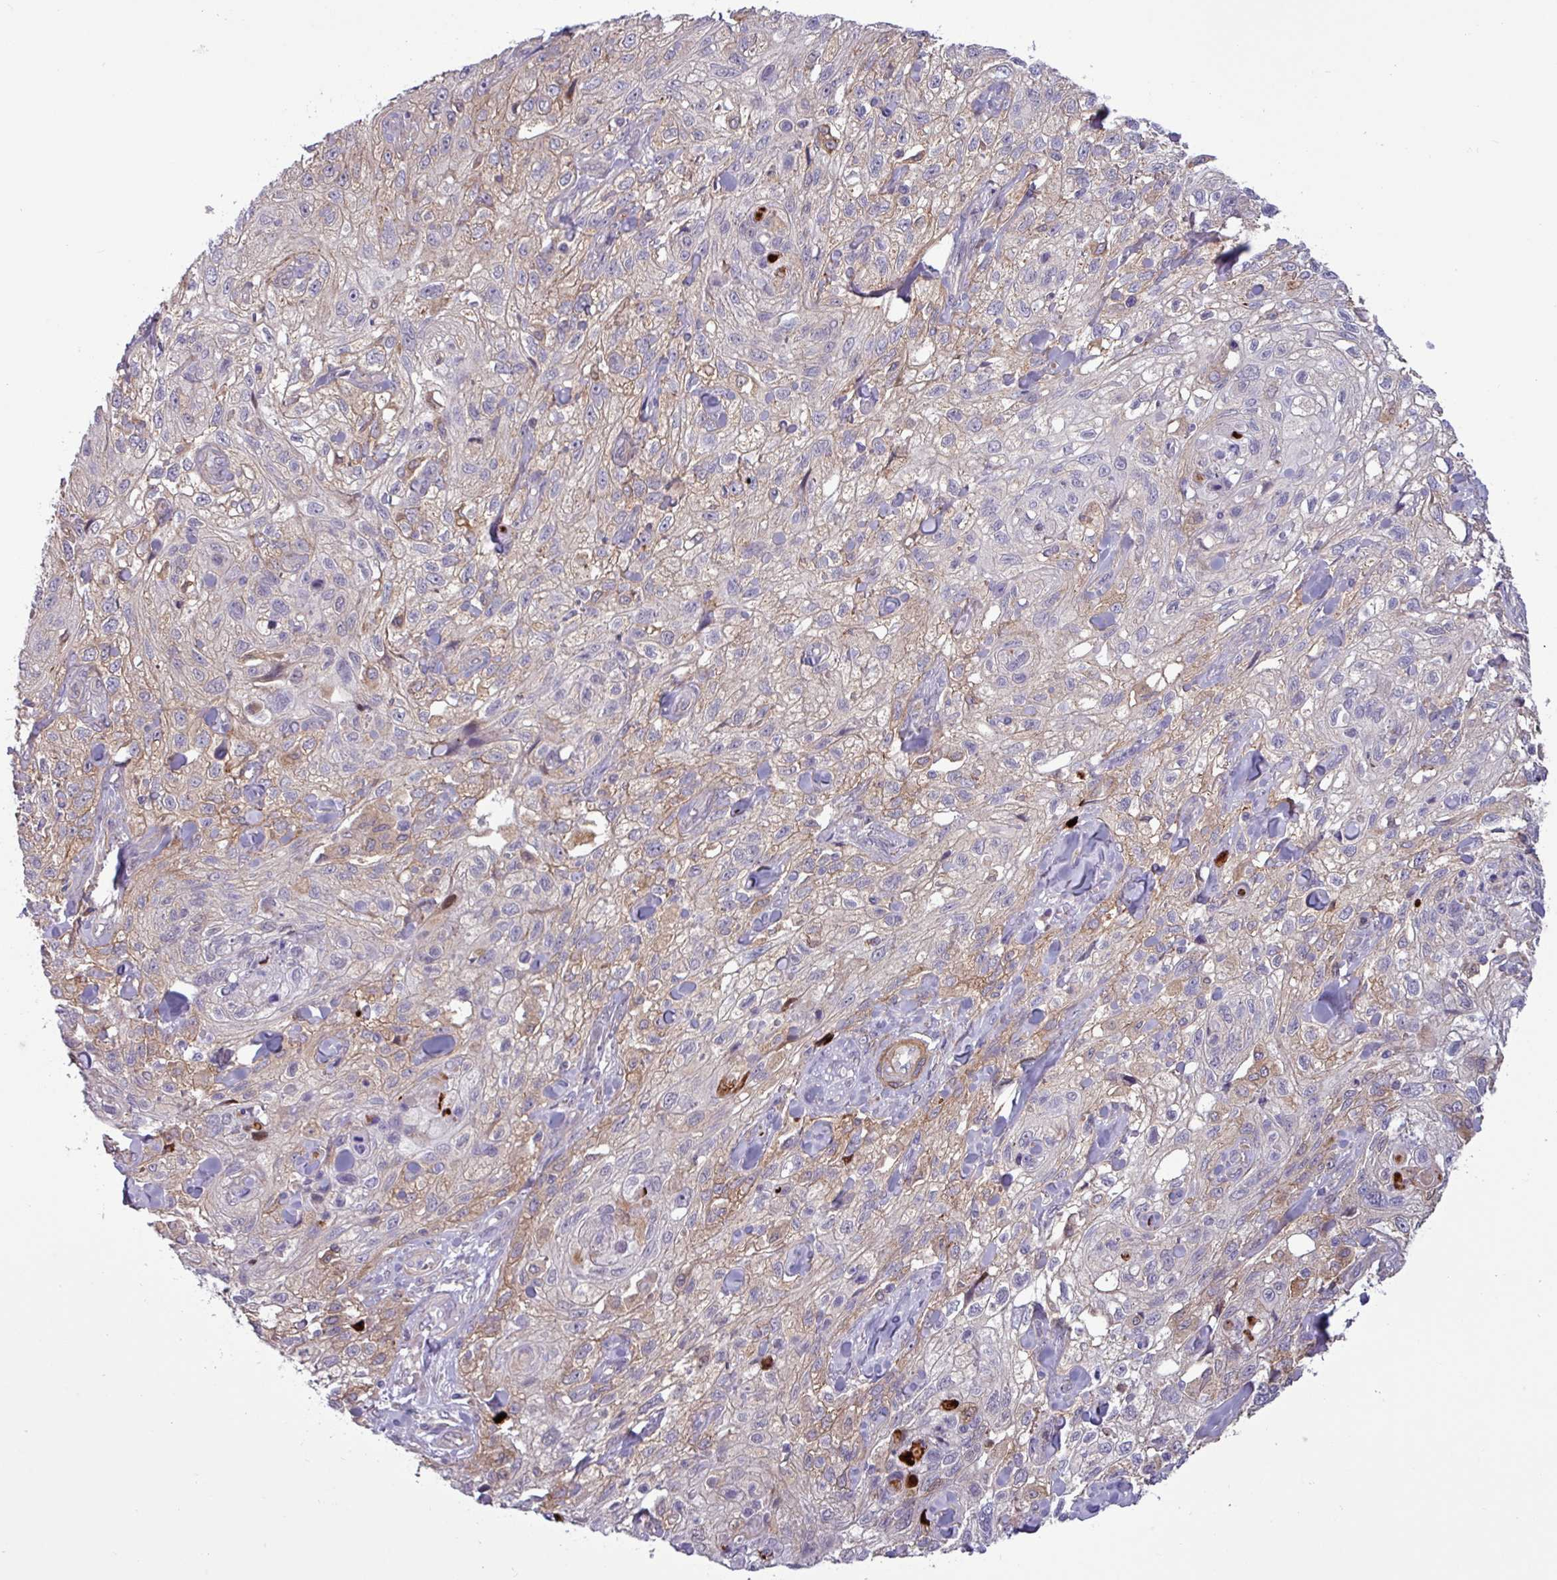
{"staining": {"intensity": "weak", "quantity": "25%-75%", "location": "cytoplasmic/membranous"}, "tissue": "skin cancer", "cell_type": "Tumor cells", "image_type": "cancer", "snomed": [{"axis": "morphology", "description": "Squamous cell carcinoma, NOS"}, {"axis": "topography", "description": "Skin"}, {"axis": "topography", "description": "Vulva"}], "caption": "There is low levels of weak cytoplasmic/membranous staining in tumor cells of skin cancer (squamous cell carcinoma), as demonstrated by immunohistochemical staining (brown color).", "gene": "PCED1A", "patient": {"sex": "female", "age": 86}}